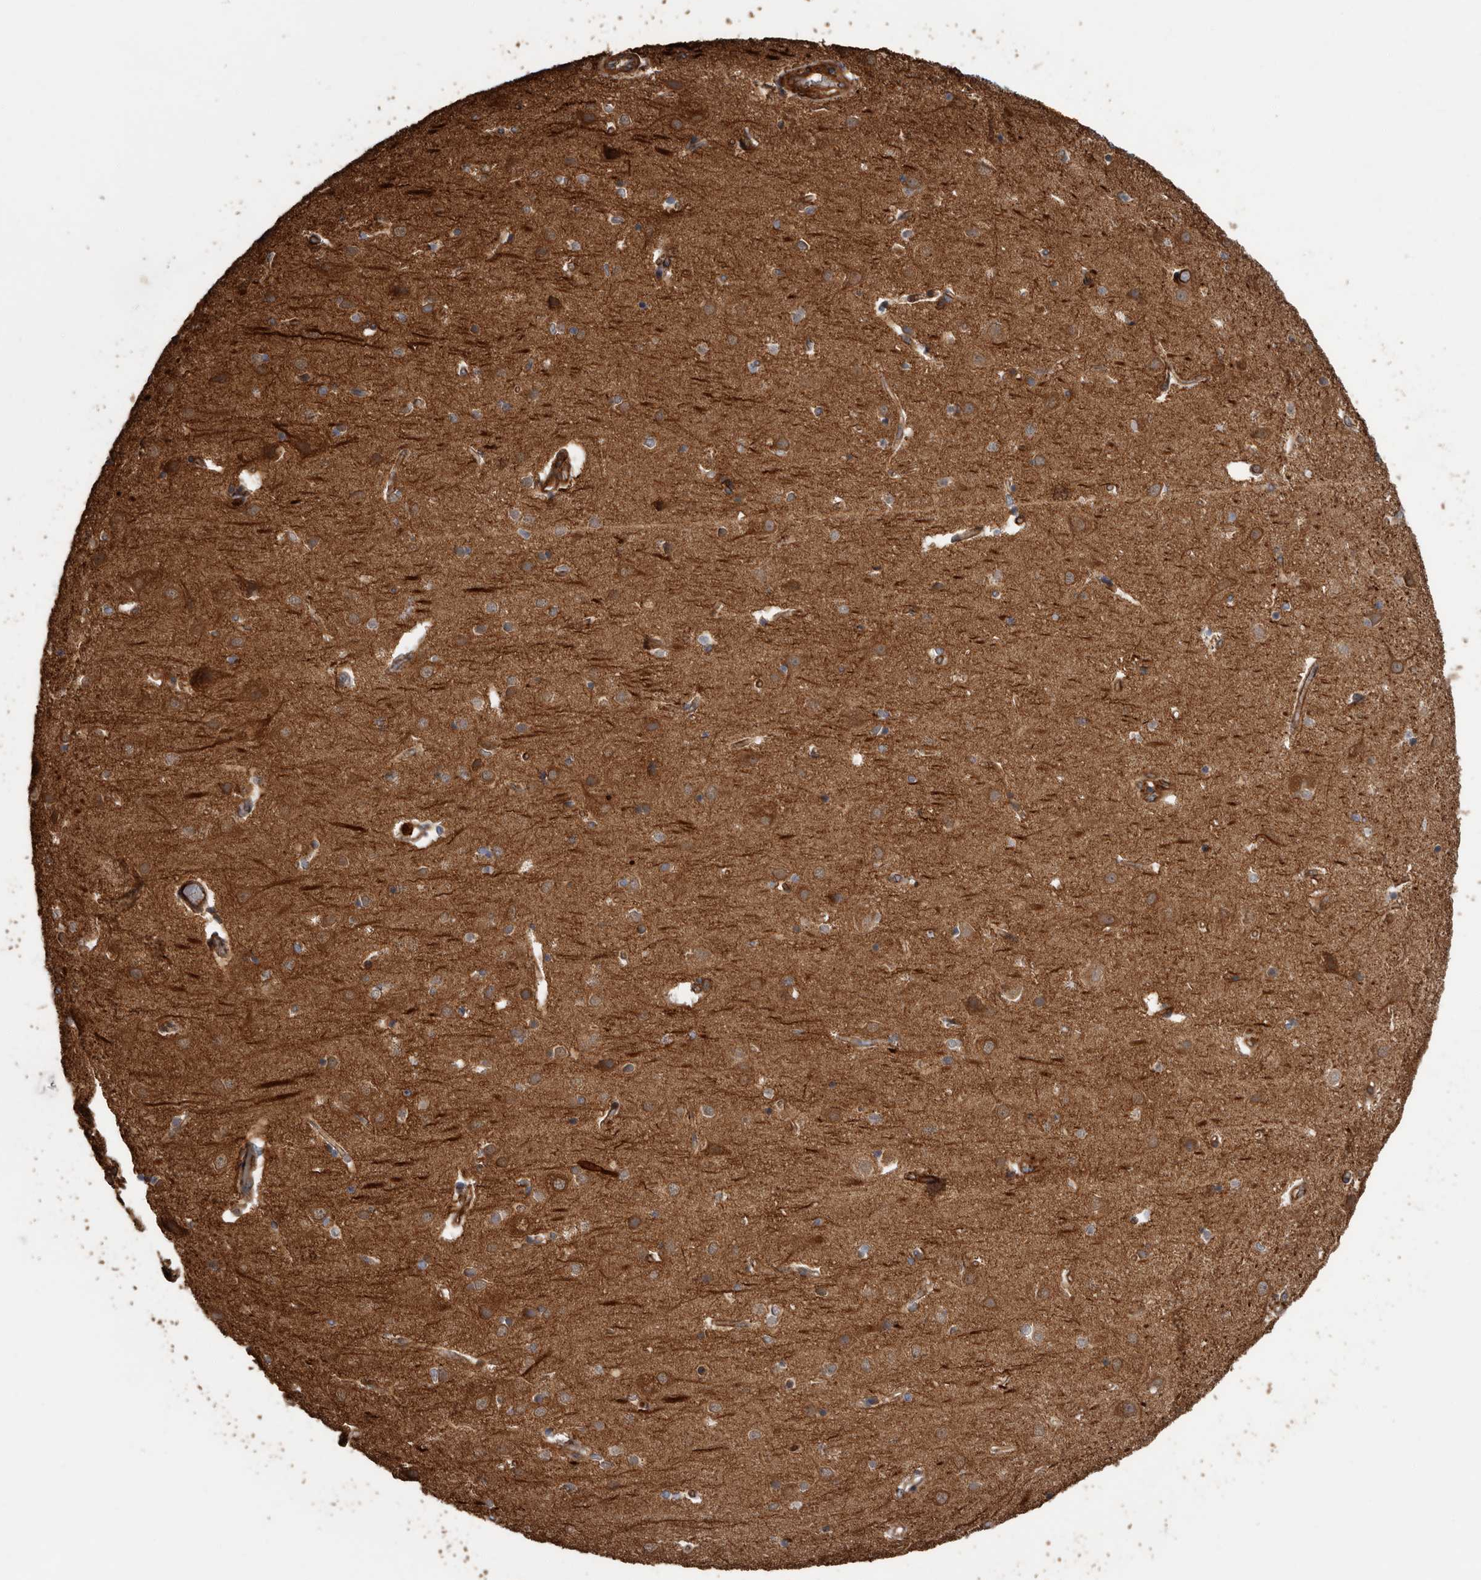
{"staining": {"intensity": "strong", "quantity": ">75%", "location": "cytoplasmic/membranous"}, "tissue": "cerebral cortex", "cell_type": "Endothelial cells", "image_type": "normal", "snomed": [{"axis": "morphology", "description": "Normal tissue, NOS"}, {"axis": "topography", "description": "Cerebral cortex"}], "caption": "Immunohistochemistry (DAB) staining of benign cerebral cortex demonstrates strong cytoplasmic/membranous protein positivity in about >75% of endothelial cells.", "gene": "ARHGEF5", "patient": {"sex": "male", "age": 54}}